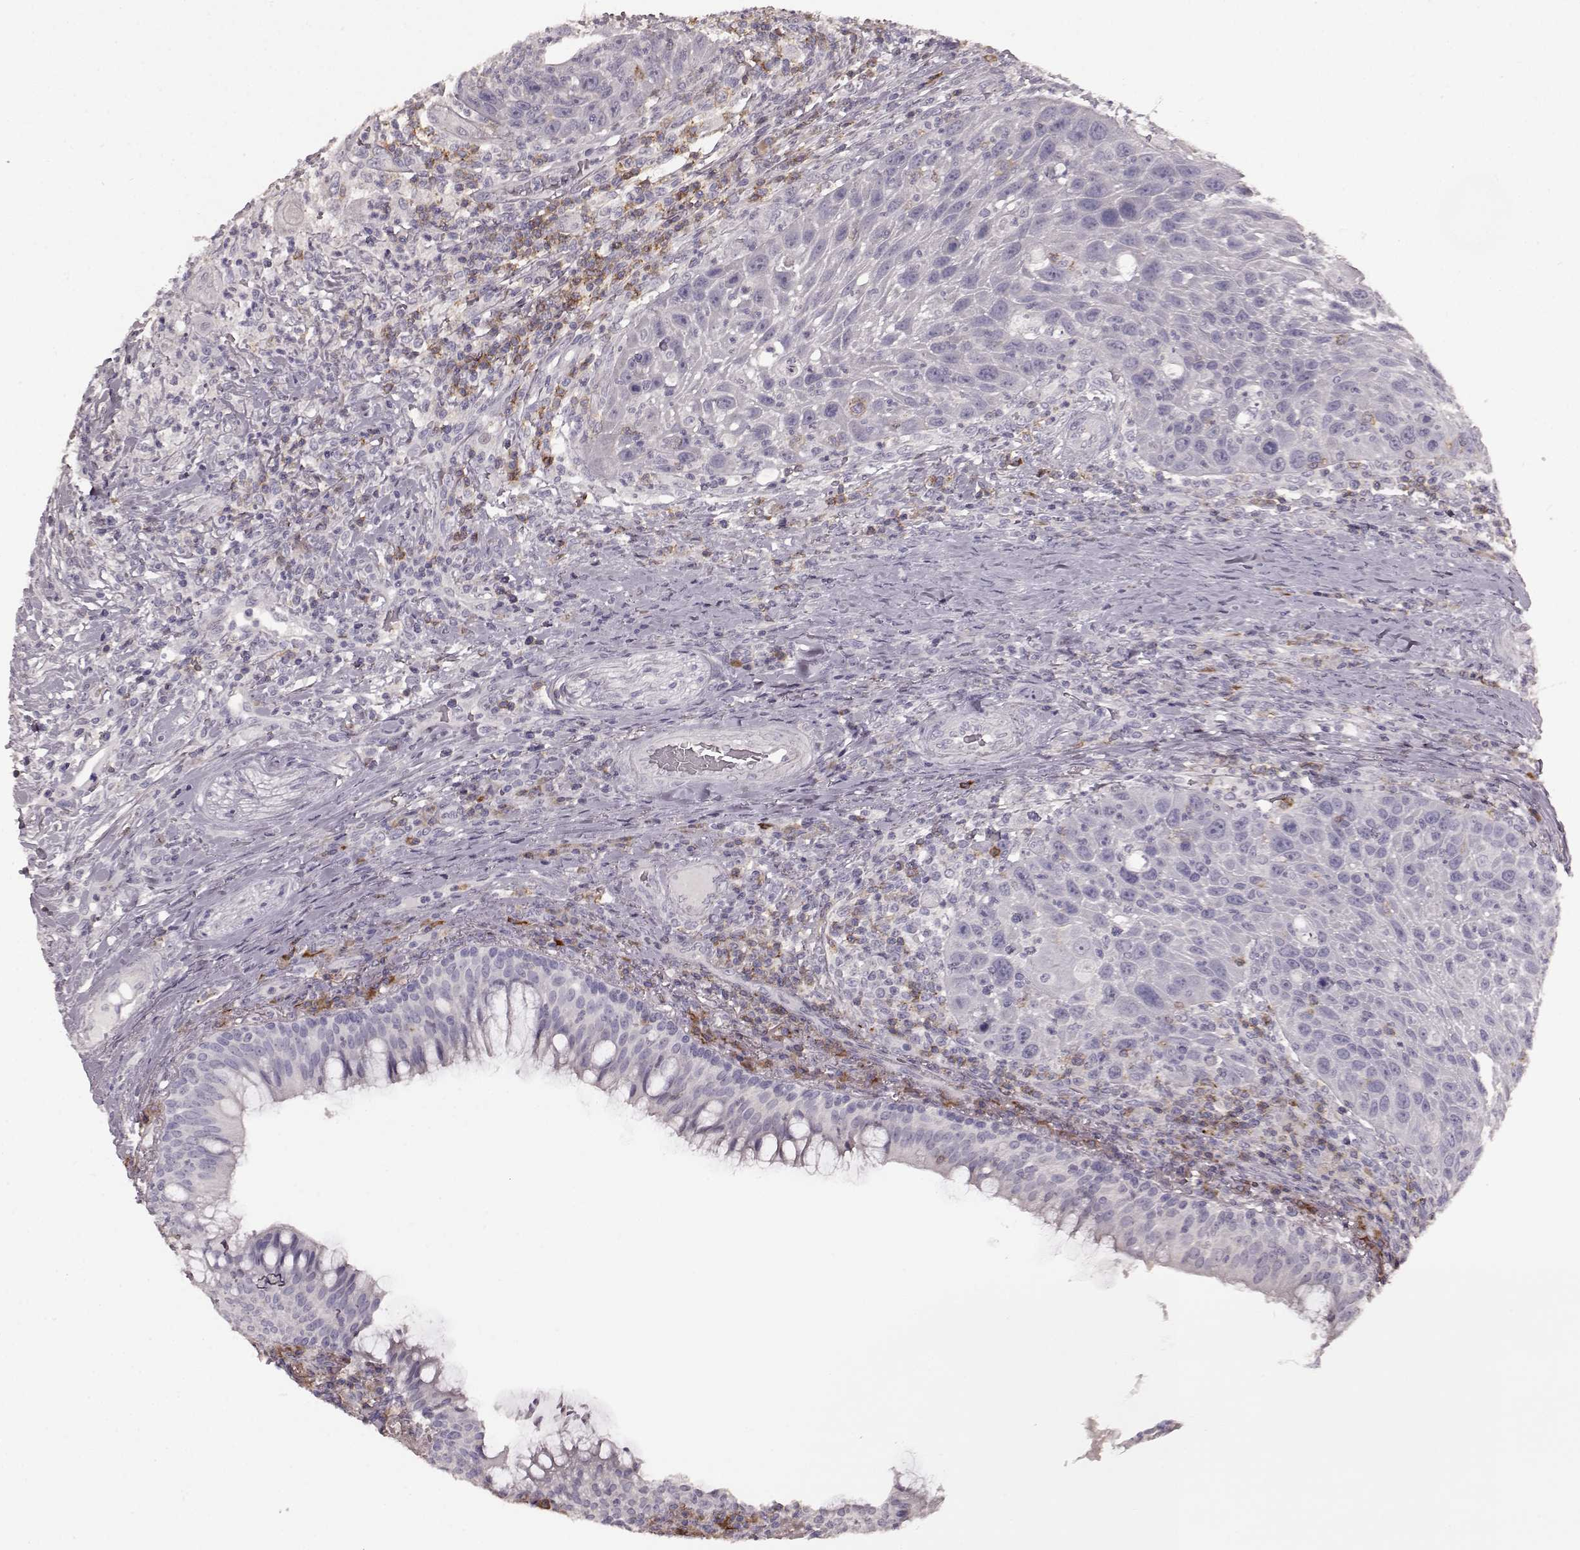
{"staining": {"intensity": "negative", "quantity": "none", "location": "none"}, "tissue": "head and neck cancer", "cell_type": "Tumor cells", "image_type": "cancer", "snomed": [{"axis": "morphology", "description": "Squamous cell carcinoma, NOS"}, {"axis": "topography", "description": "Head-Neck"}], "caption": "This is a image of IHC staining of head and neck cancer (squamous cell carcinoma), which shows no positivity in tumor cells.", "gene": "CD28", "patient": {"sex": "male", "age": 69}}